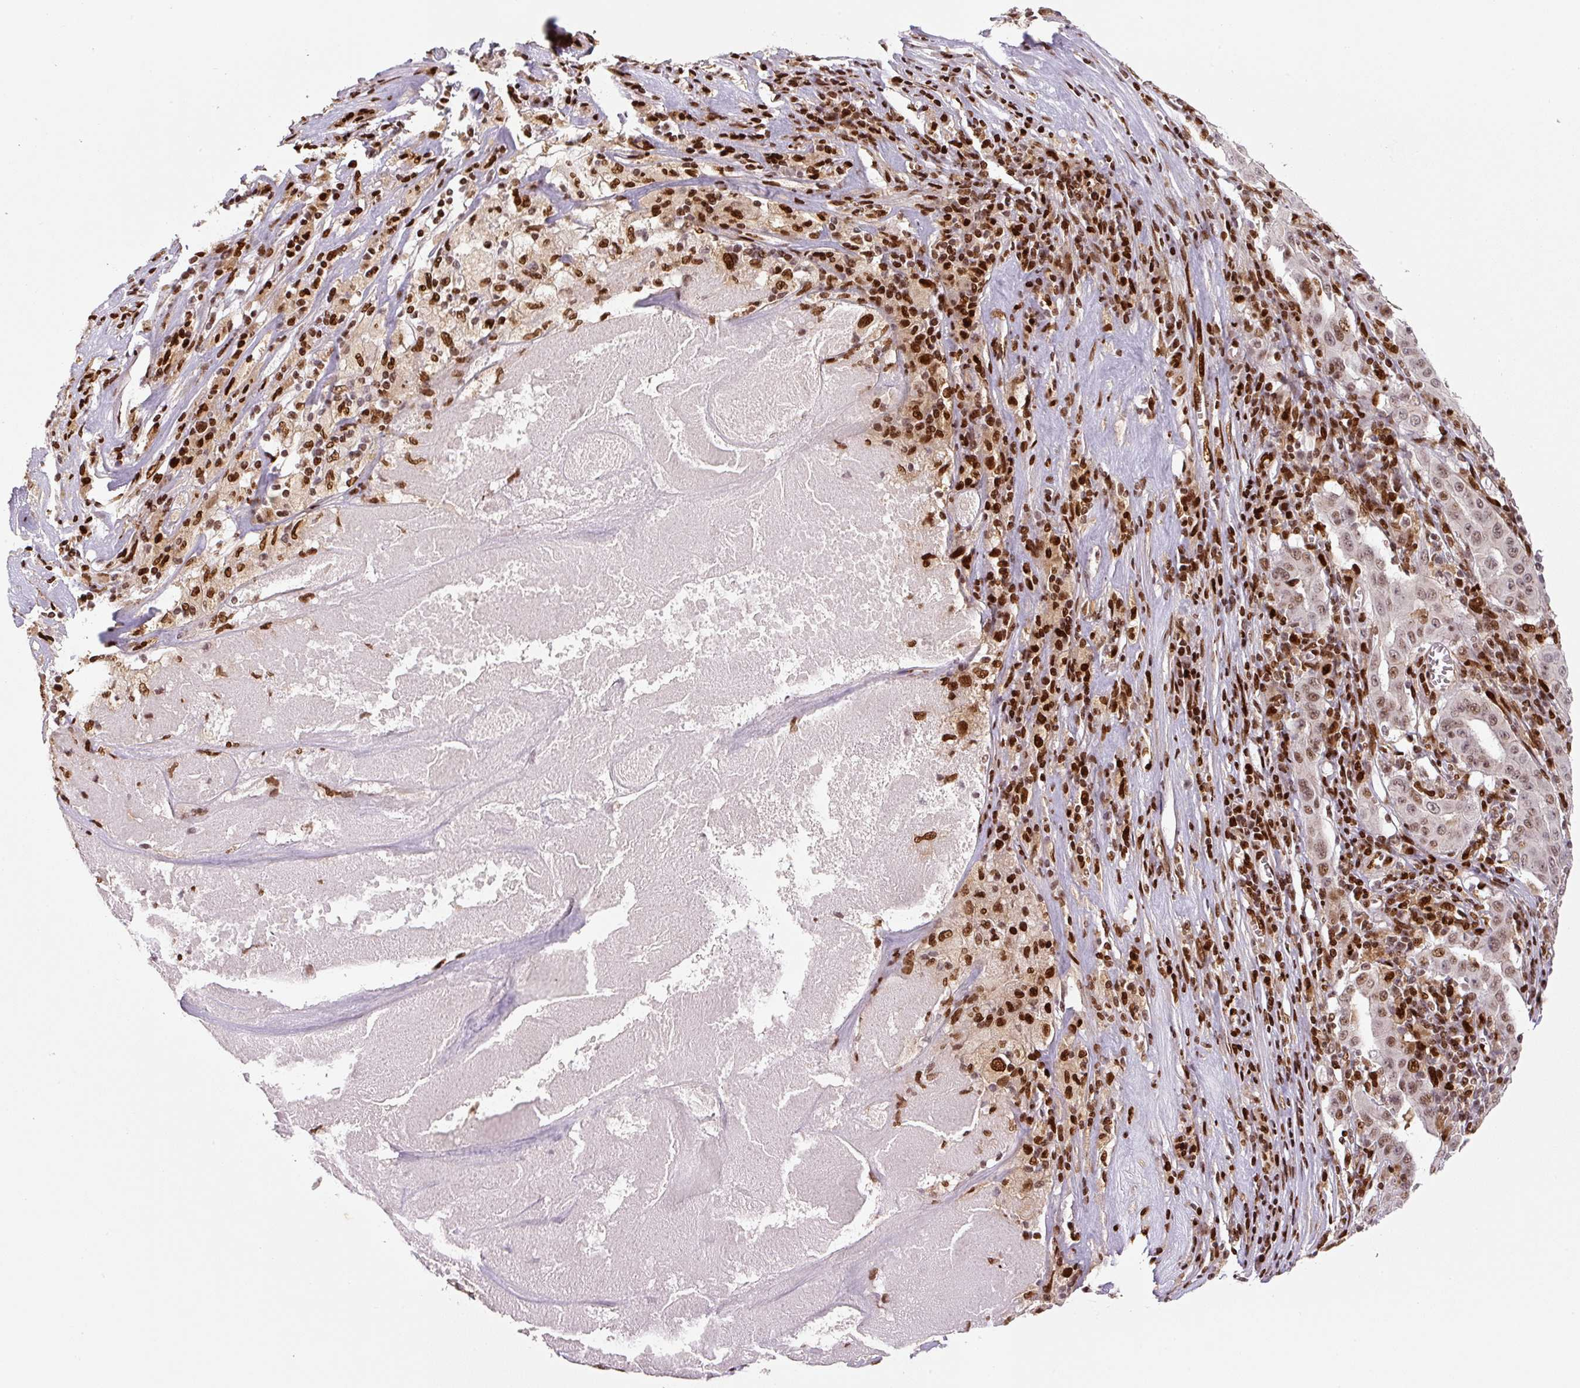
{"staining": {"intensity": "weak", "quantity": ">75%", "location": "nuclear"}, "tissue": "pancreatic cancer", "cell_type": "Tumor cells", "image_type": "cancer", "snomed": [{"axis": "morphology", "description": "Adenocarcinoma, NOS"}, {"axis": "topography", "description": "Pancreas"}], "caption": "Protein analysis of pancreatic adenocarcinoma tissue reveals weak nuclear positivity in about >75% of tumor cells.", "gene": "PYDC2", "patient": {"sex": "male", "age": 63}}